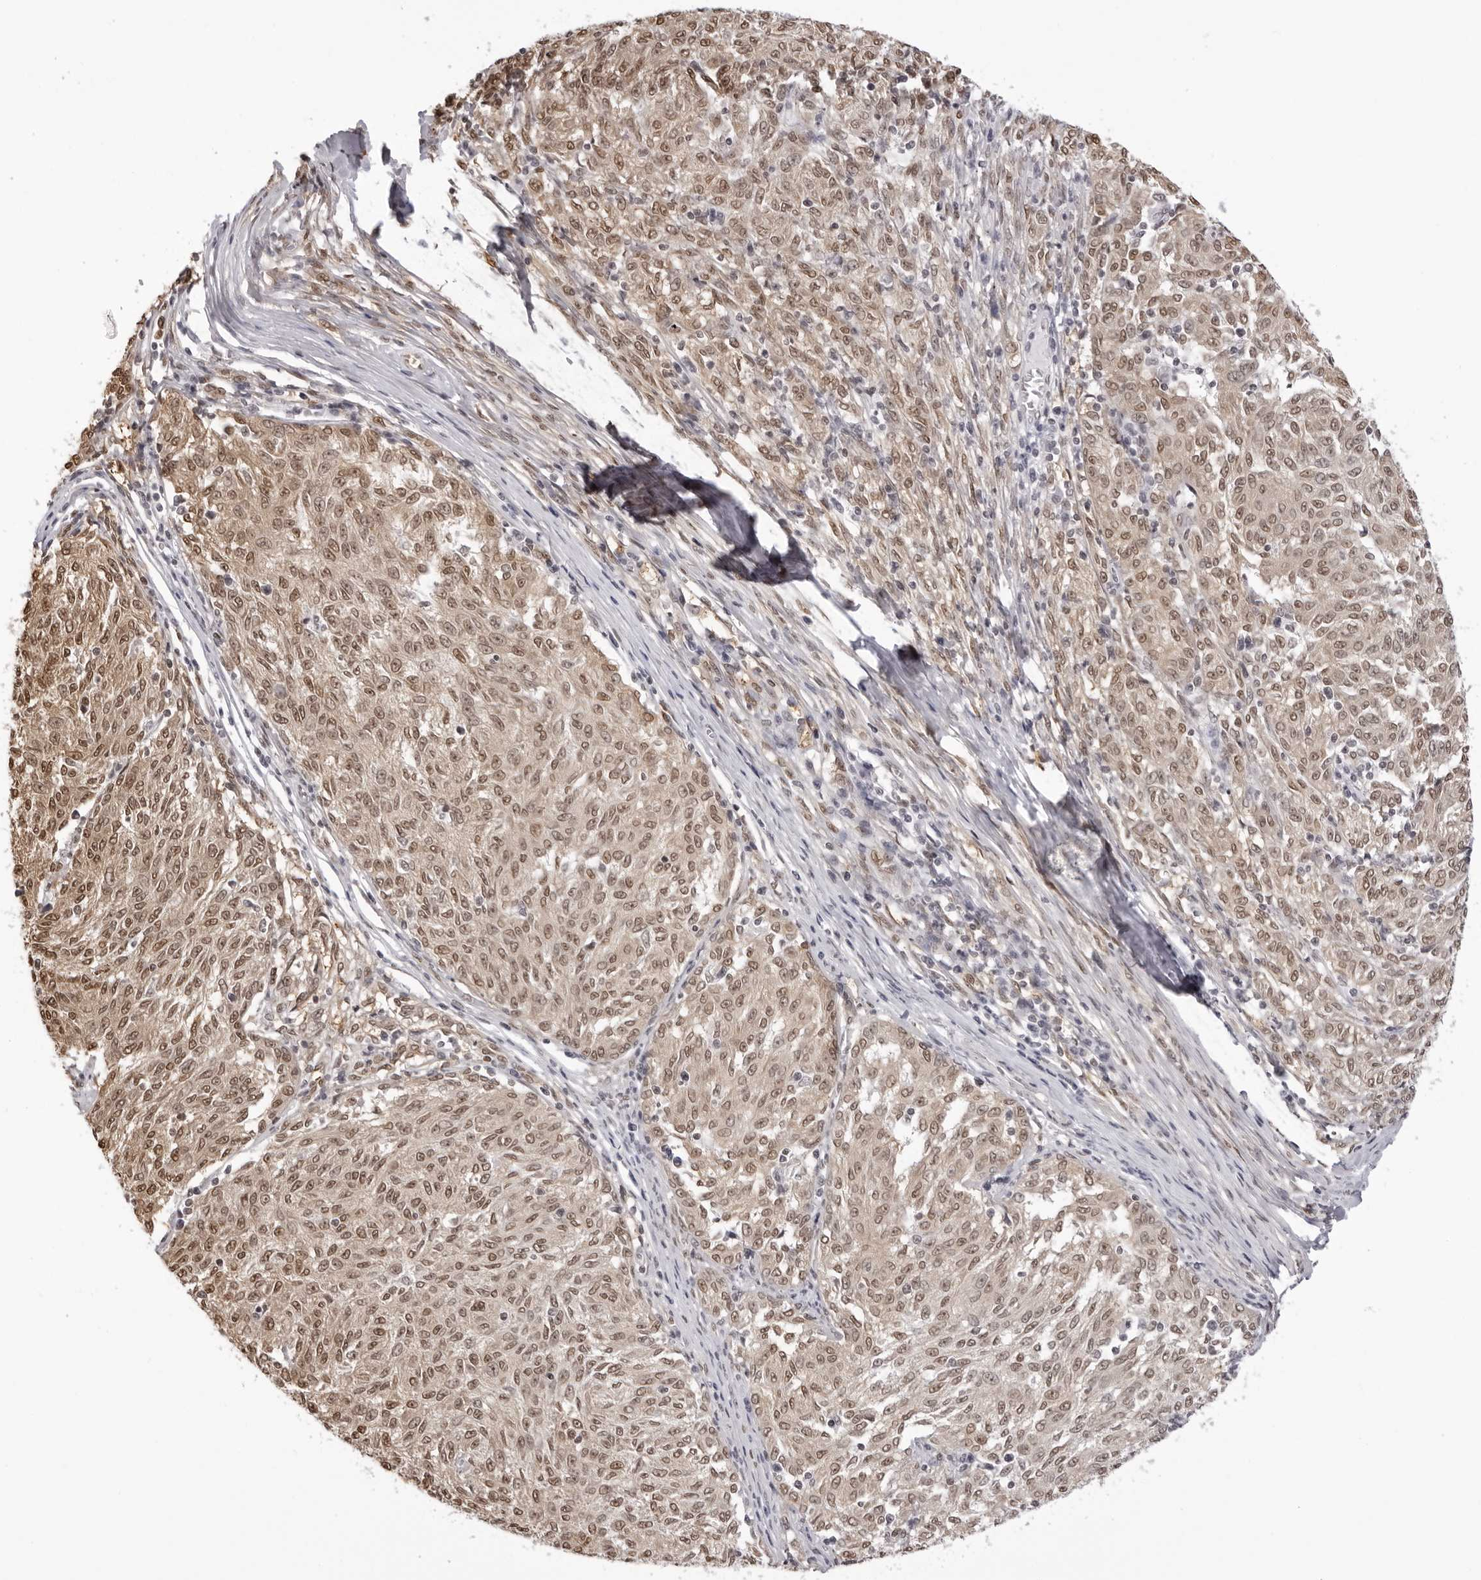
{"staining": {"intensity": "moderate", "quantity": ">75%", "location": "nuclear"}, "tissue": "melanoma", "cell_type": "Tumor cells", "image_type": "cancer", "snomed": [{"axis": "morphology", "description": "Malignant melanoma, NOS"}, {"axis": "topography", "description": "Skin"}], "caption": "Immunohistochemistry (IHC) staining of malignant melanoma, which reveals medium levels of moderate nuclear staining in about >75% of tumor cells indicating moderate nuclear protein positivity. The staining was performed using DAB (3,3'-diaminobenzidine) (brown) for protein detection and nuclei were counterstained in hematoxylin (blue).", "gene": "HSPA4", "patient": {"sex": "female", "age": 72}}